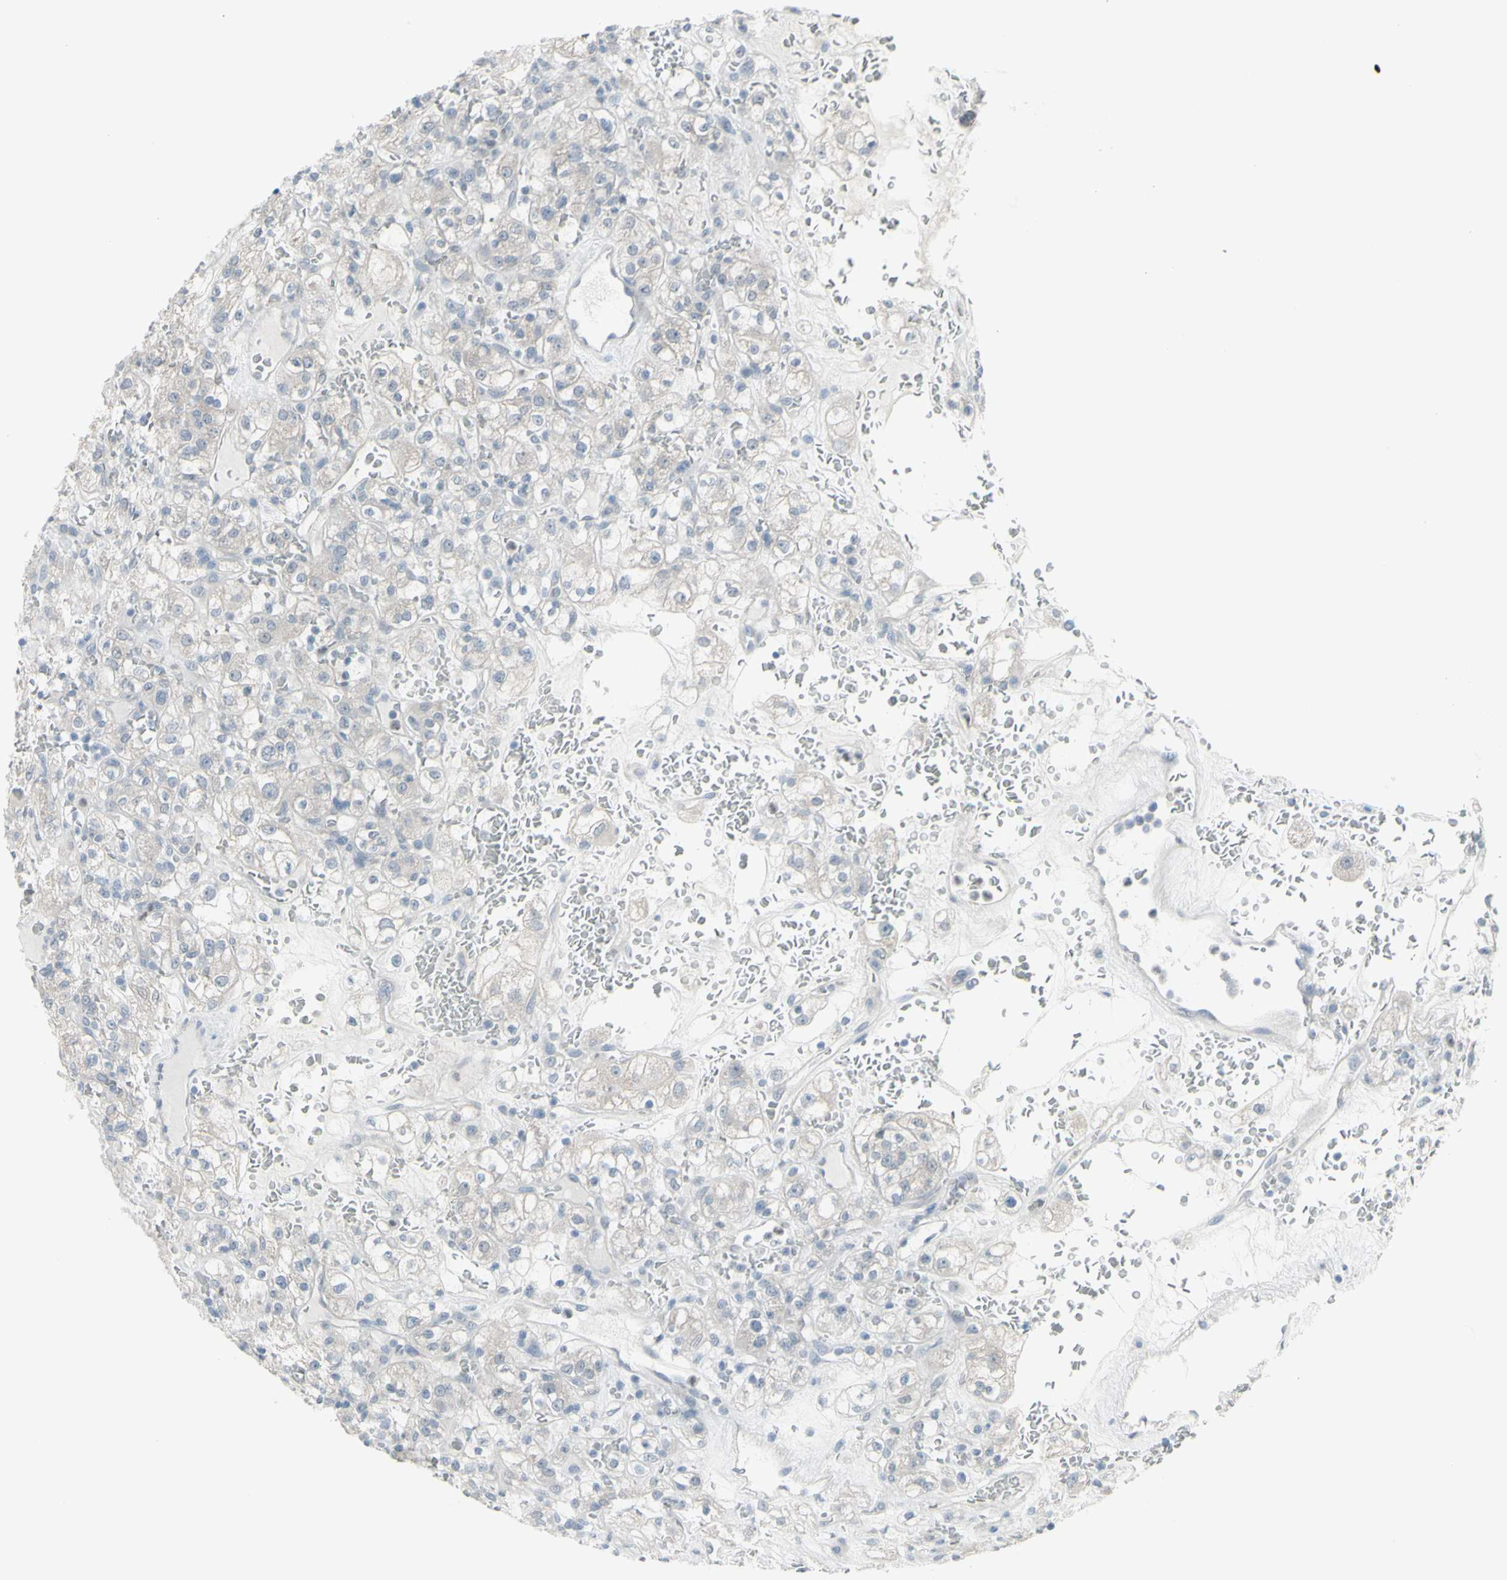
{"staining": {"intensity": "negative", "quantity": "none", "location": "none"}, "tissue": "renal cancer", "cell_type": "Tumor cells", "image_type": "cancer", "snomed": [{"axis": "morphology", "description": "Normal tissue, NOS"}, {"axis": "morphology", "description": "Adenocarcinoma, NOS"}, {"axis": "topography", "description": "Kidney"}], "caption": "Immunohistochemical staining of human renal cancer (adenocarcinoma) demonstrates no significant positivity in tumor cells. Nuclei are stained in blue.", "gene": "RAB3A", "patient": {"sex": "female", "age": 72}}